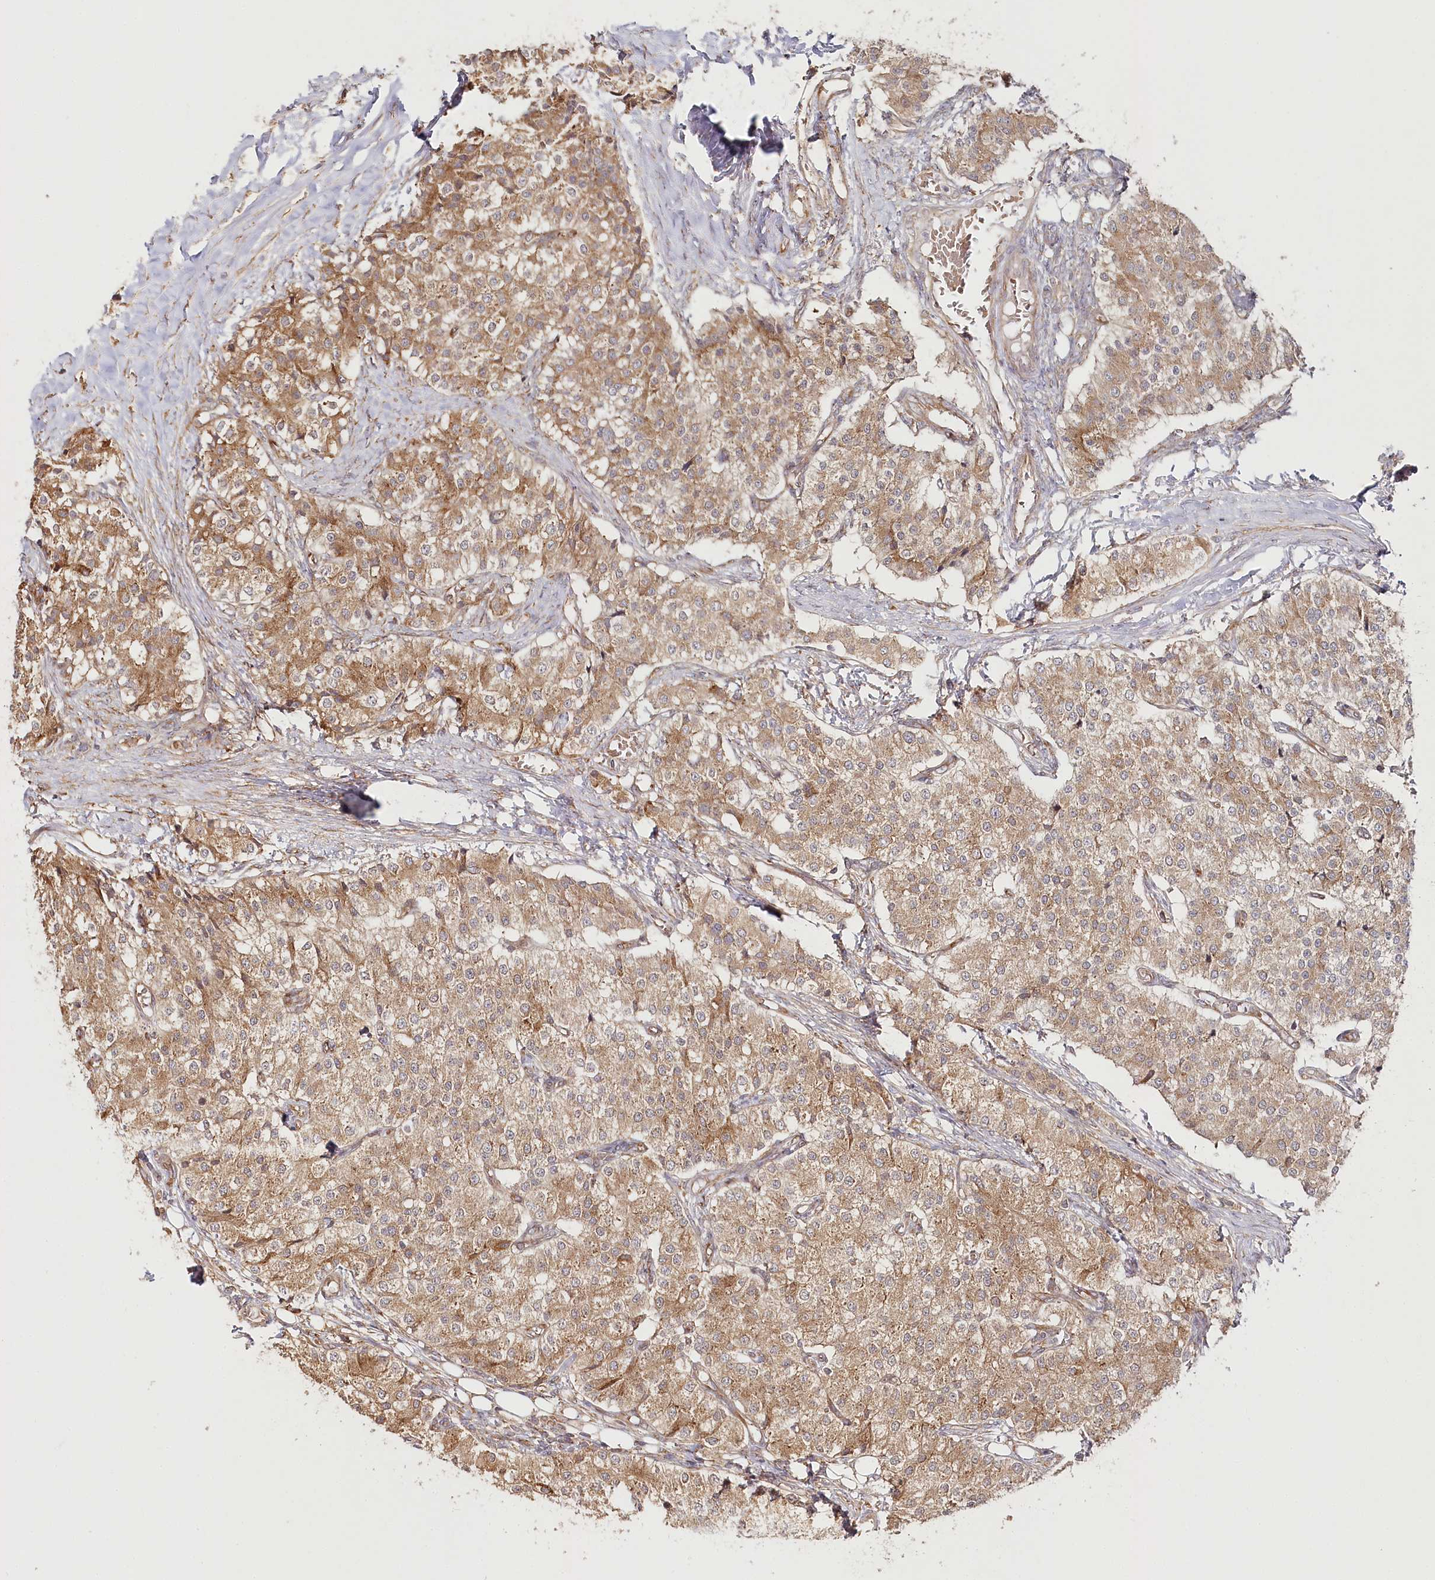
{"staining": {"intensity": "moderate", "quantity": ">75%", "location": "cytoplasmic/membranous"}, "tissue": "carcinoid", "cell_type": "Tumor cells", "image_type": "cancer", "snomed": [{"axis": "morphology", "description": "Carcinoid, malignant, NOS"}, {"axis": "topography", "description": "Colon"}], "caption": "Tumor cells reveal medium levels of moderate cytoplasmic/membranous positivity in about >75% of cells in carcinoid.", "gene": "OTUD4", "patient": {"sex": "female", "age": 52}}